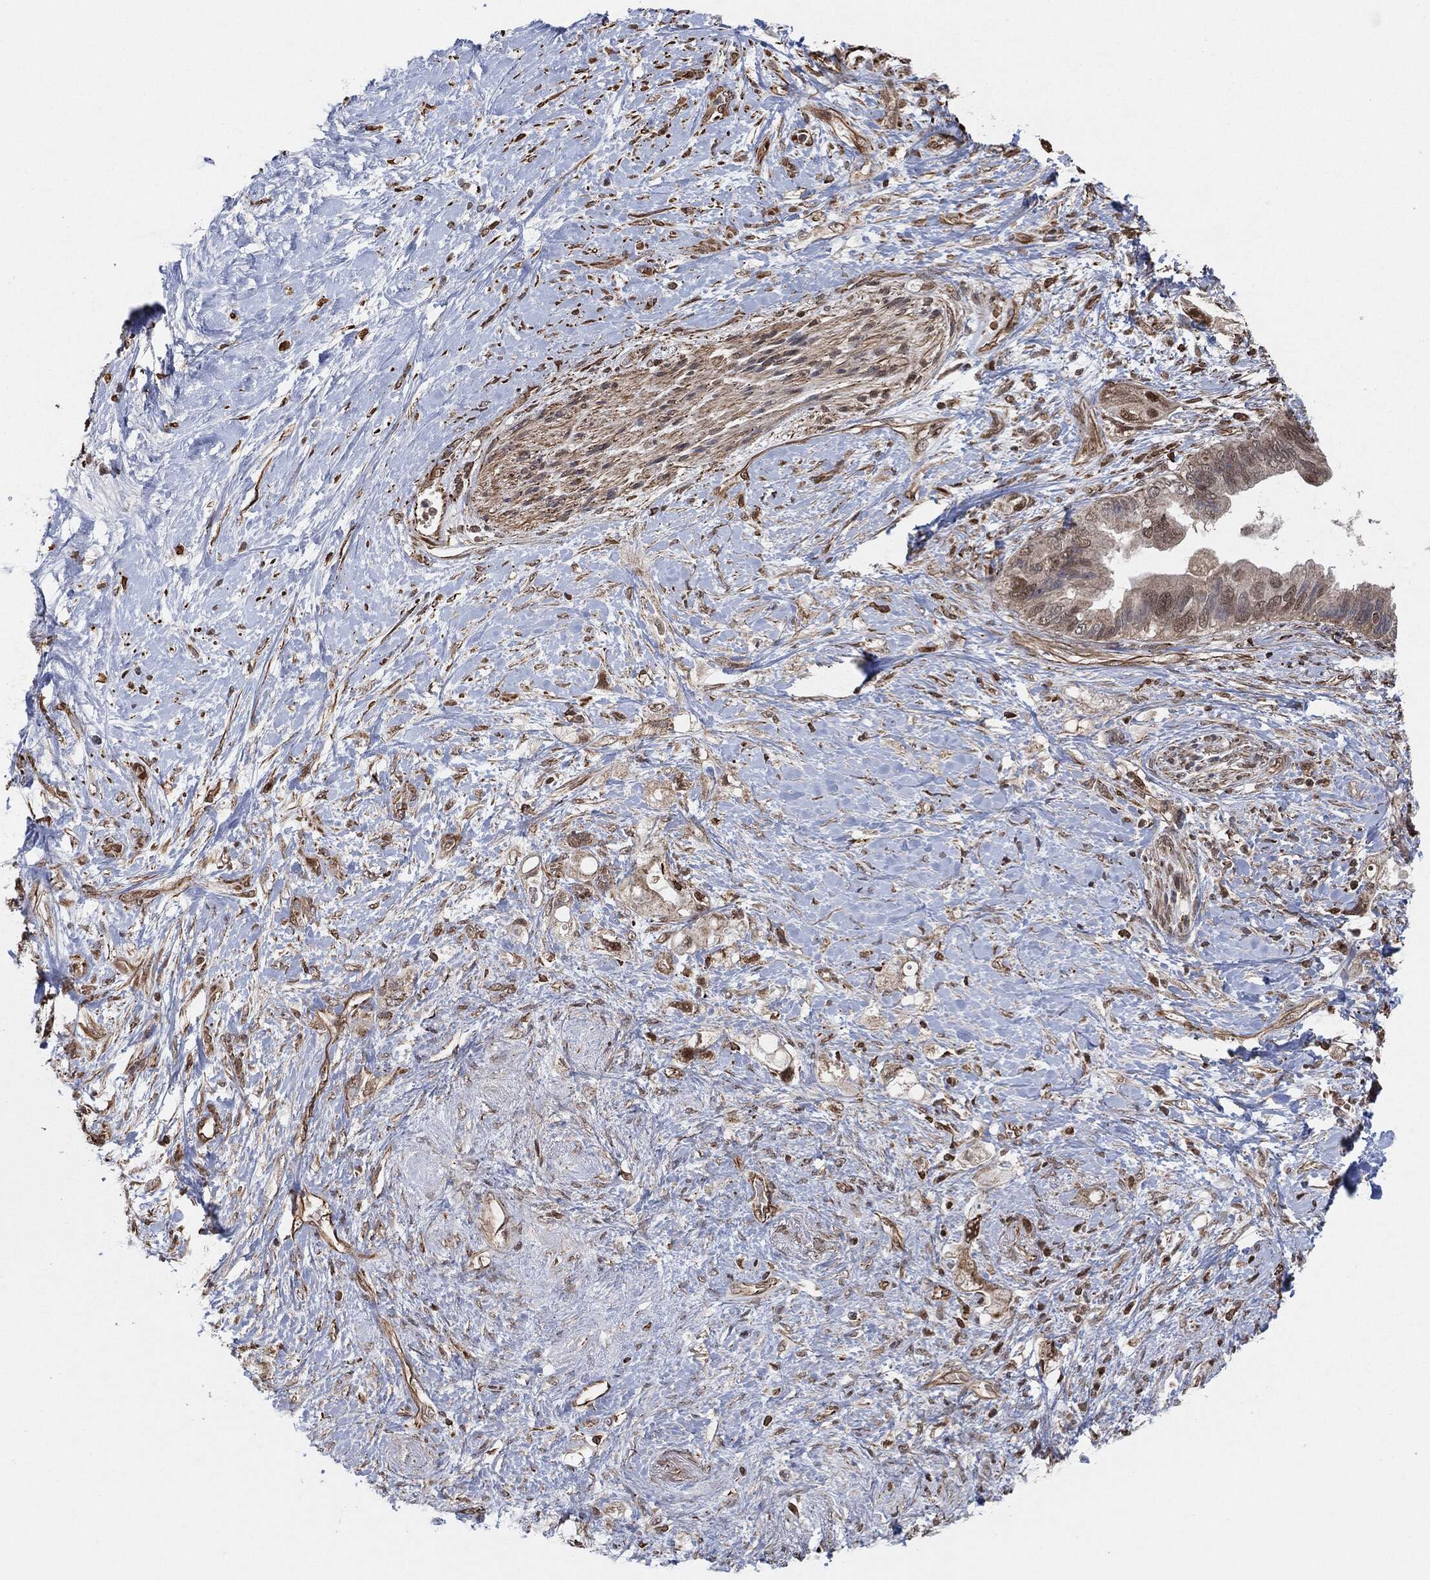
{"staining": {"intensity": "strong", "quantity": "25%-75%", "location": "nuclear"}, "tissue": "pancreatic cancer", "cell_type": "Tumor cells", "image_type": "cancer", "snomed": [{"axis": "morphology", "description": "Adenocarcinoma, NOS"}, {"axis": "topography", "description": "Pancreas"}], "caption": "Strong nuclear staining is seen in approximately 25%-75% of tumor cells in pancreatic cancer (adenocarcinoma).", "gene": "TP53RK", "patient": {"sex": "female", "age": 56}}